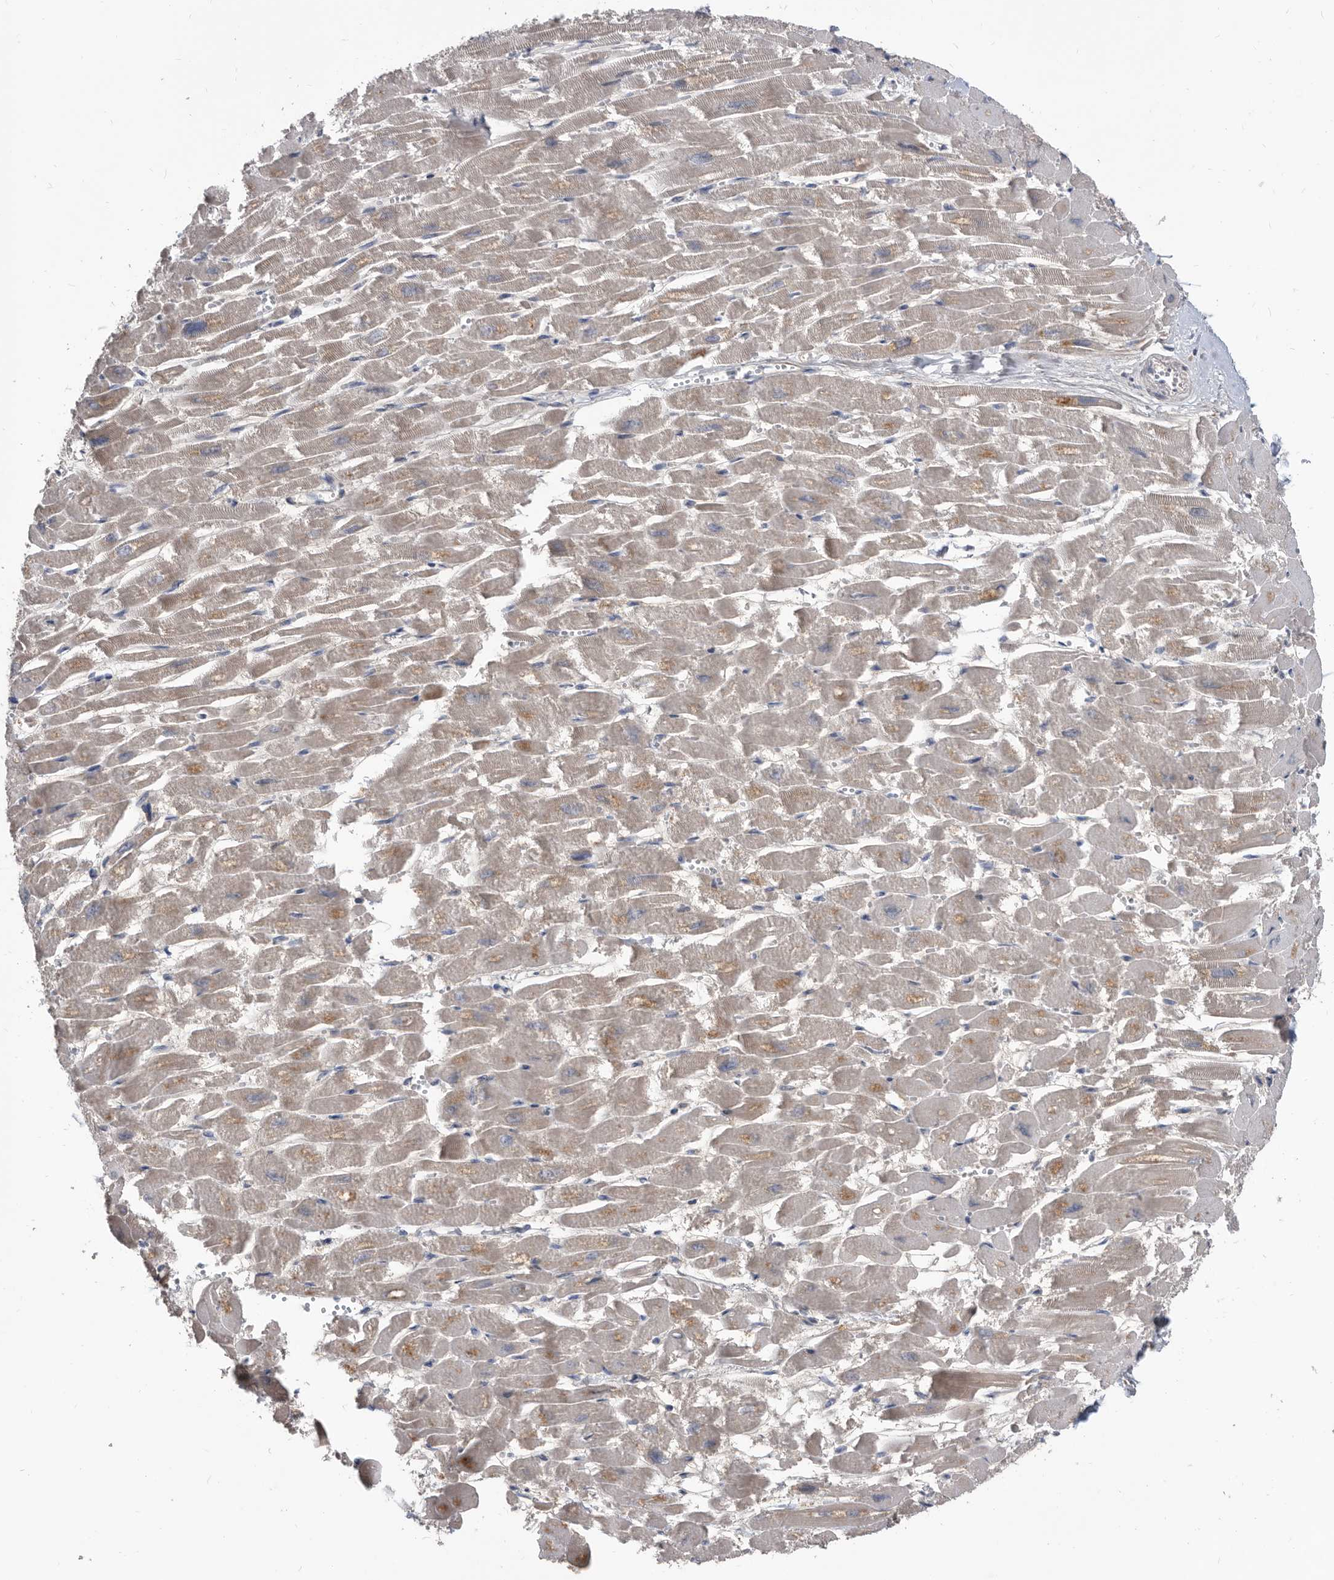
{"staining": {"intensity": "moderate", "quantity": "25%-75%", "location": "cytoplasmic/membranous"}, "tissue": "heart muscle", "cell_type": "Cardiomyocytes", "image_type": "normal", "snomed": [{"axis": "morphology", "description": "Normal tissue, NOS"}, {"axis": "topography", "description": "Heart"}], "caption": "This micrograph displays IHC staining of benign heart muscle, with medium moderate cytoplasmic/membranous staining in approximately 25%-75% of cardiomyocytes.", "gene": "APEH", "patient": {"sex": "male", "age": 54}}